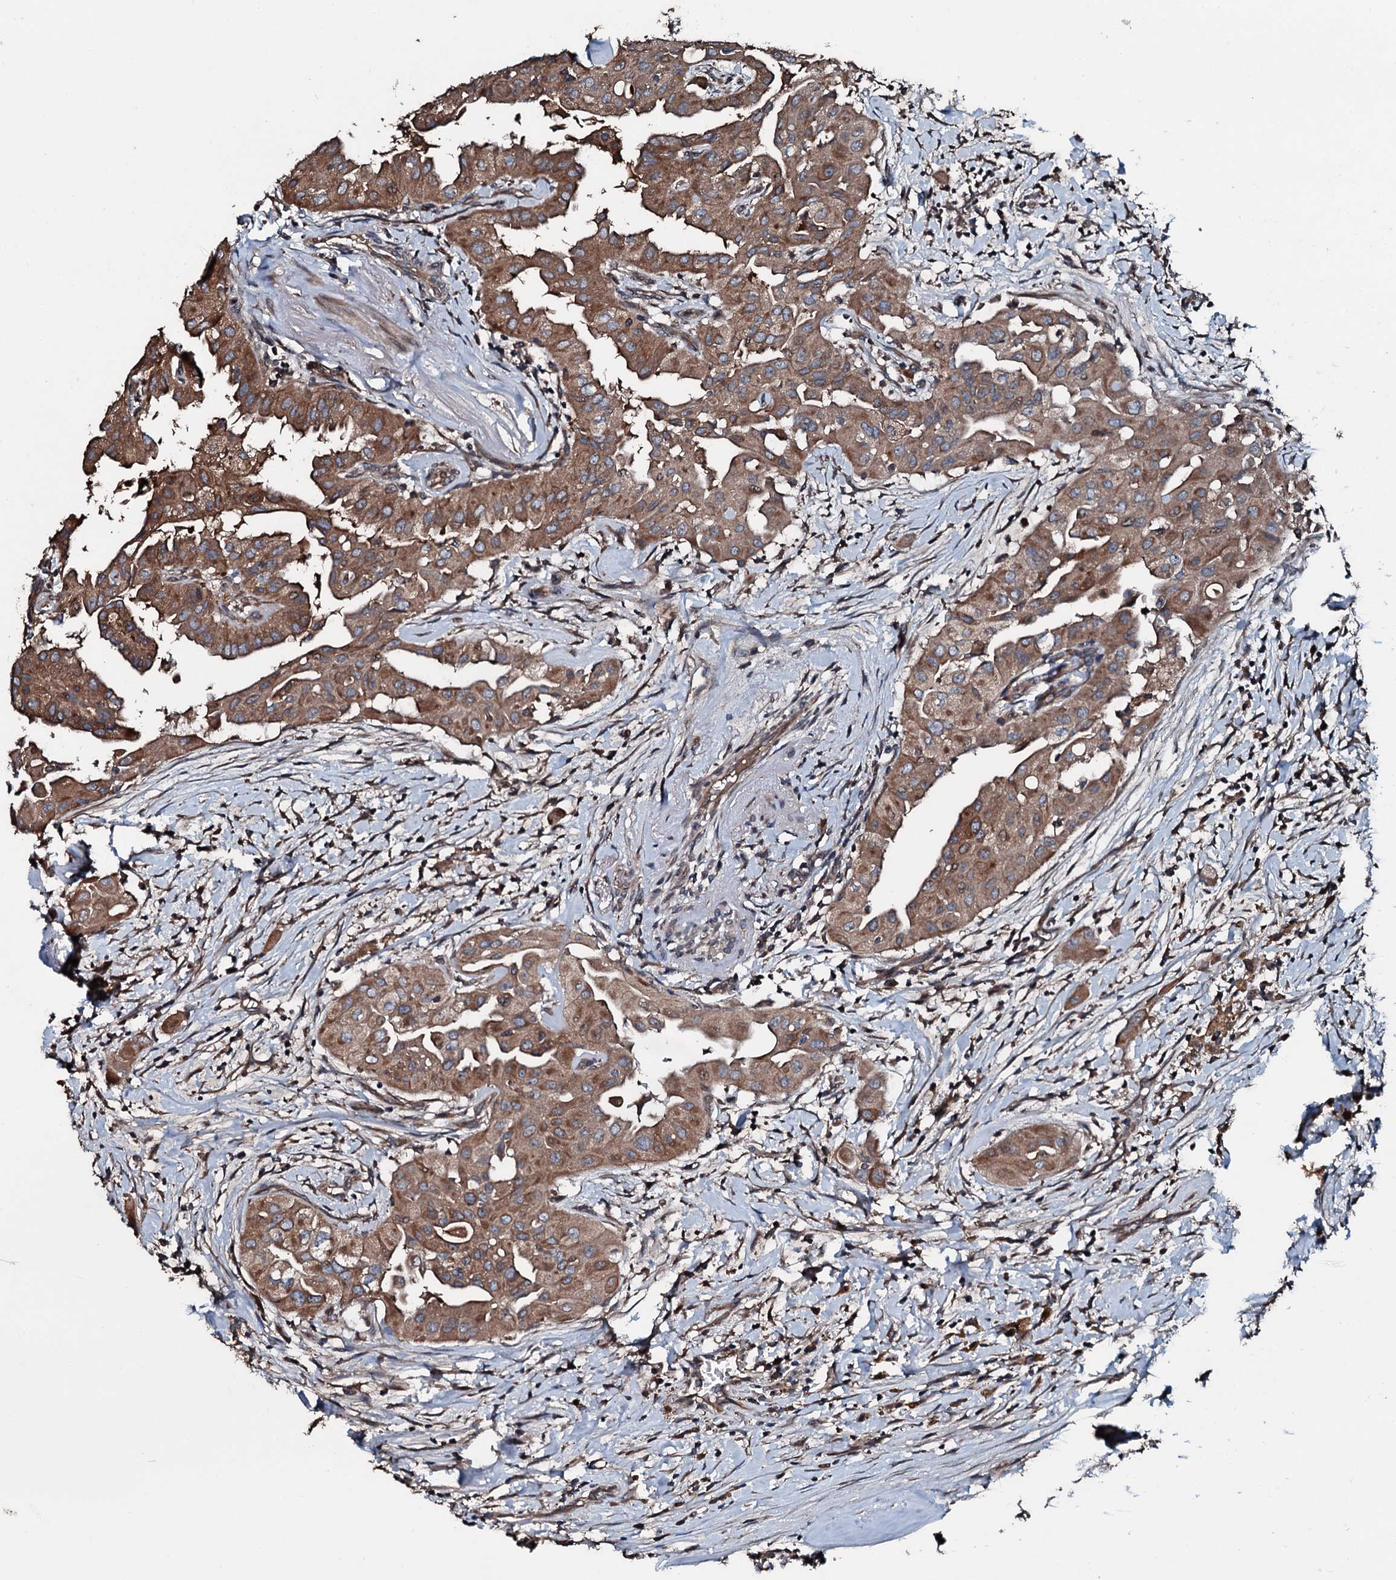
{"staining": {"intensity": "moderate", "quantity": ">75%", "location": "cytoplasmic/membranous"}, "tissue": "thyroid cancer", "cell_type": "Tumor cells", "image_type": "cancer", "snomed": [{"axis": "morphology", "description": "Papillary adenocarcinoma, NOS"}, {"axis": "topography", "description": "Thyroid gland"}], "caption": "IHC (DAB) staining of thyroid cancer (papillary adenocarcinoma) shows moderate cytoplasmic/membranous protein staining in about >75% of tumor cells.", "gene": "AARS1", "patient": {"sex": "female", "age": 59}}